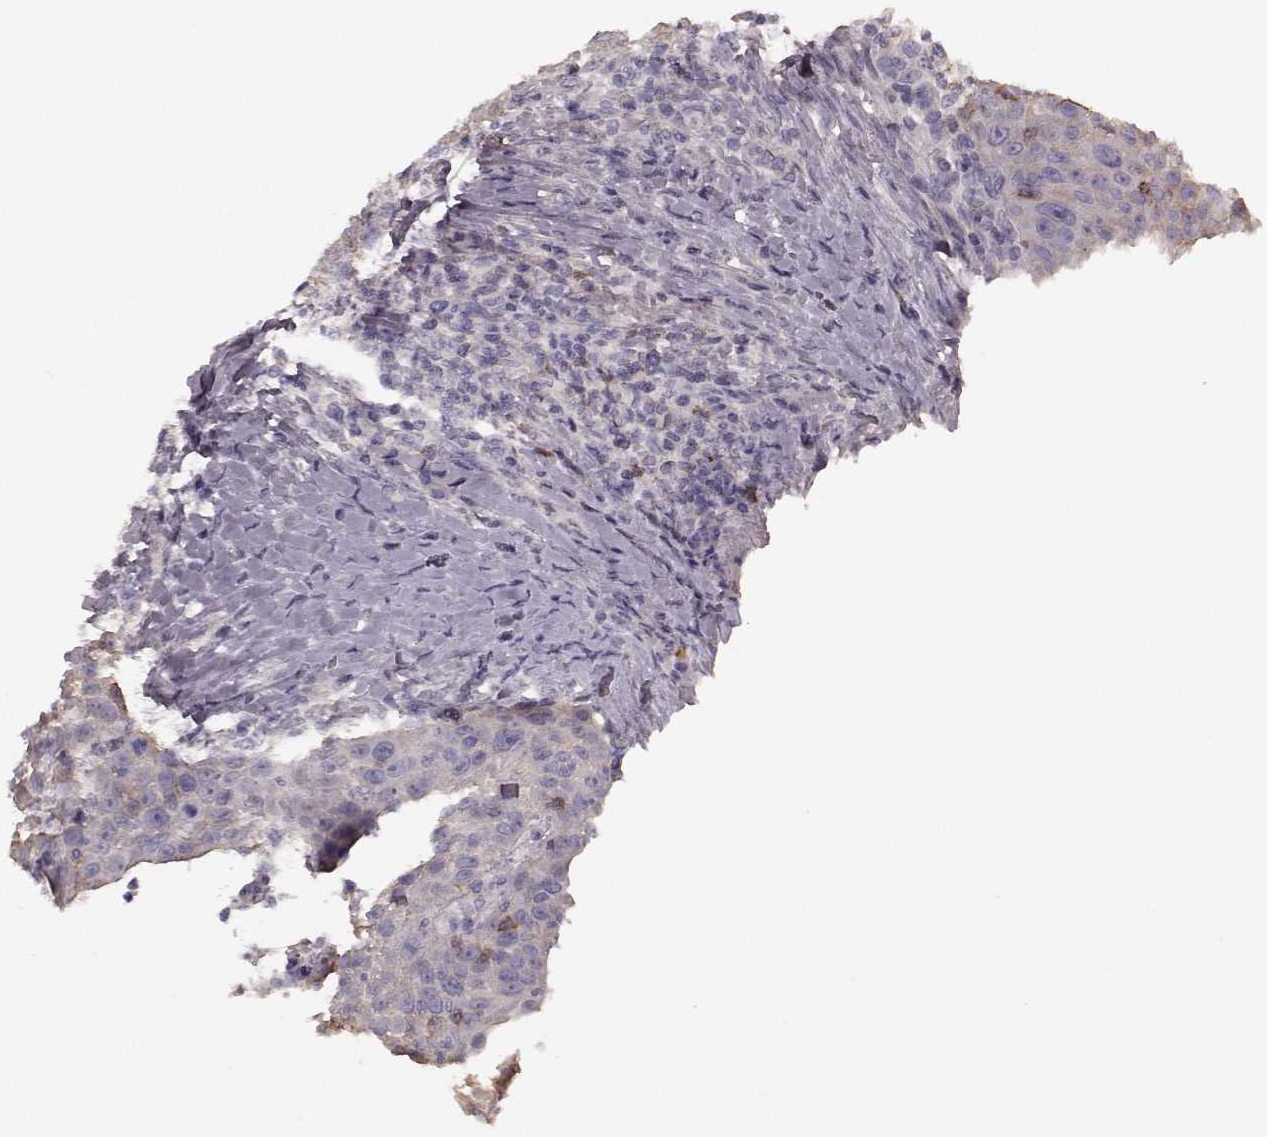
{"staining": {"intensity": "negative", "quantity": "none", "location": "none"}, "tissue": "head and neck cancer", "cell_type": "Tumor cells", "image_type": "cancer", "snomed": [{"axis": "morphology", "description": "Squamous cell carcinoma, NOS"}, {"axis": "topography", "description": "Head-Neck"}], "caption": "Immunohistochemistry of squamous cell carcinoma (head and neck) shows no positivity in tumor cells. (Immunohistochemistry, brightfield microscopy, high magnification).", "gene": "PDCD1", "patient": {"sex": "male", "age": 69}}